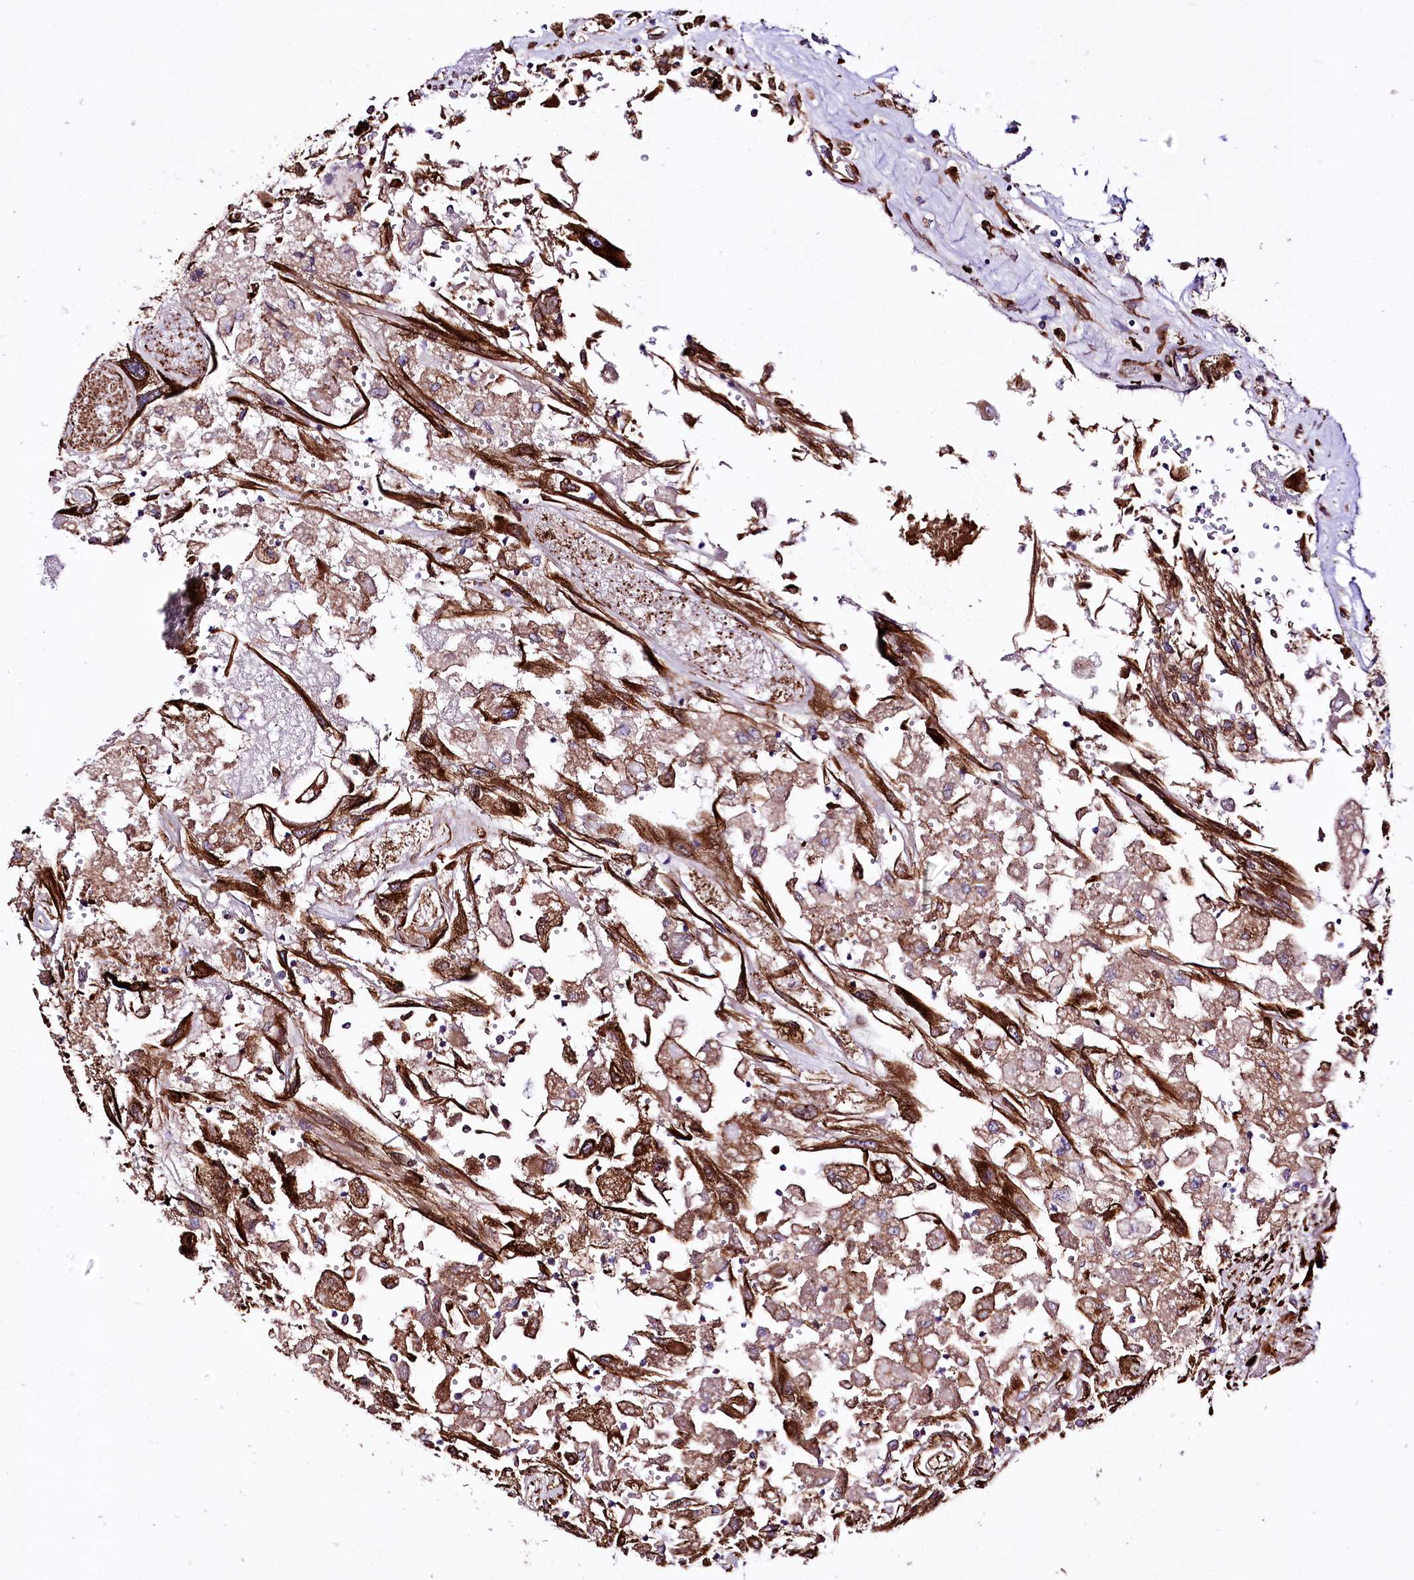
{"staining": {"intensity": "strong", "quantity": ">75%", "location": "cytoplasmic/membranous"}, "tissue": "renal cancer", "cell_type": "Tumor cells", "image_type": "cancer", "snomed": [{"axis": "morphology", "description": "Adenocarcinoma, NOS"}, {"axis": "topography", "description": "Kidney"}], "caption": "This image displays immunohistochemistry staining of adenocarcinoma (renal), with high strong cytoplasmic/membranous positivity in approximately >75% of tumor cells.", "gene": "WWC1", "patient": {"sex": "female", "age": 52}}